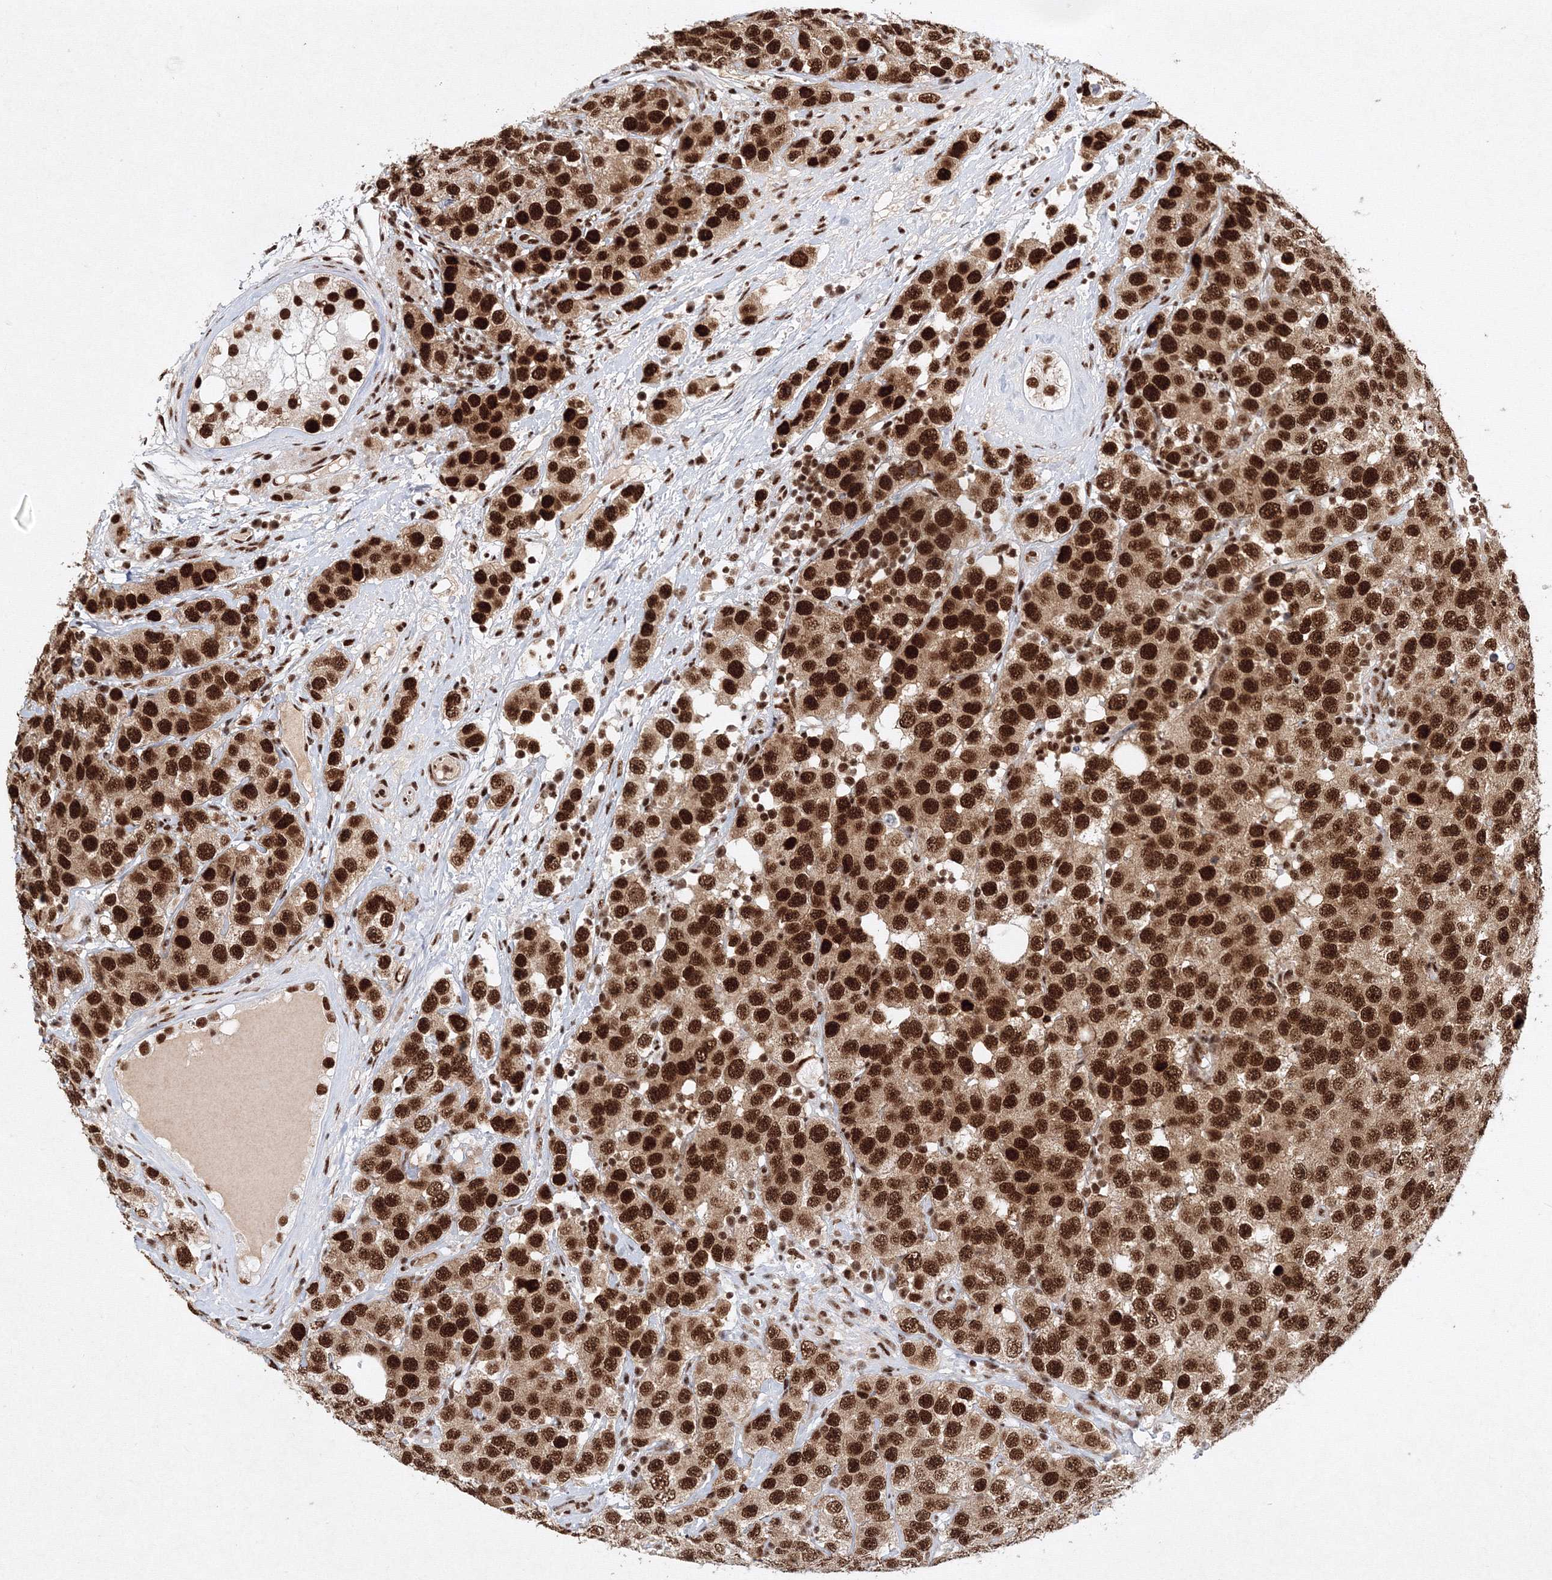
{"staining": {"intensity": "strong", "quantity": ">75%", "location": "nuclear"}, "tissue": "testis cancer", "cell_type": "Tumor cells", "image_type": "cancer", "snomed": [{"axis": "morphology", "description": "Seminoma, NOS"}, {"axis": "topography", "description": "Testis"}], "caption": "This is an image of immunohistochemistry staining of seminoma (testis), which shows strong staining in the nuclear of tumor cells.", "gene": "SNRPC", "patient": {"sex": "male", "age": 28}}